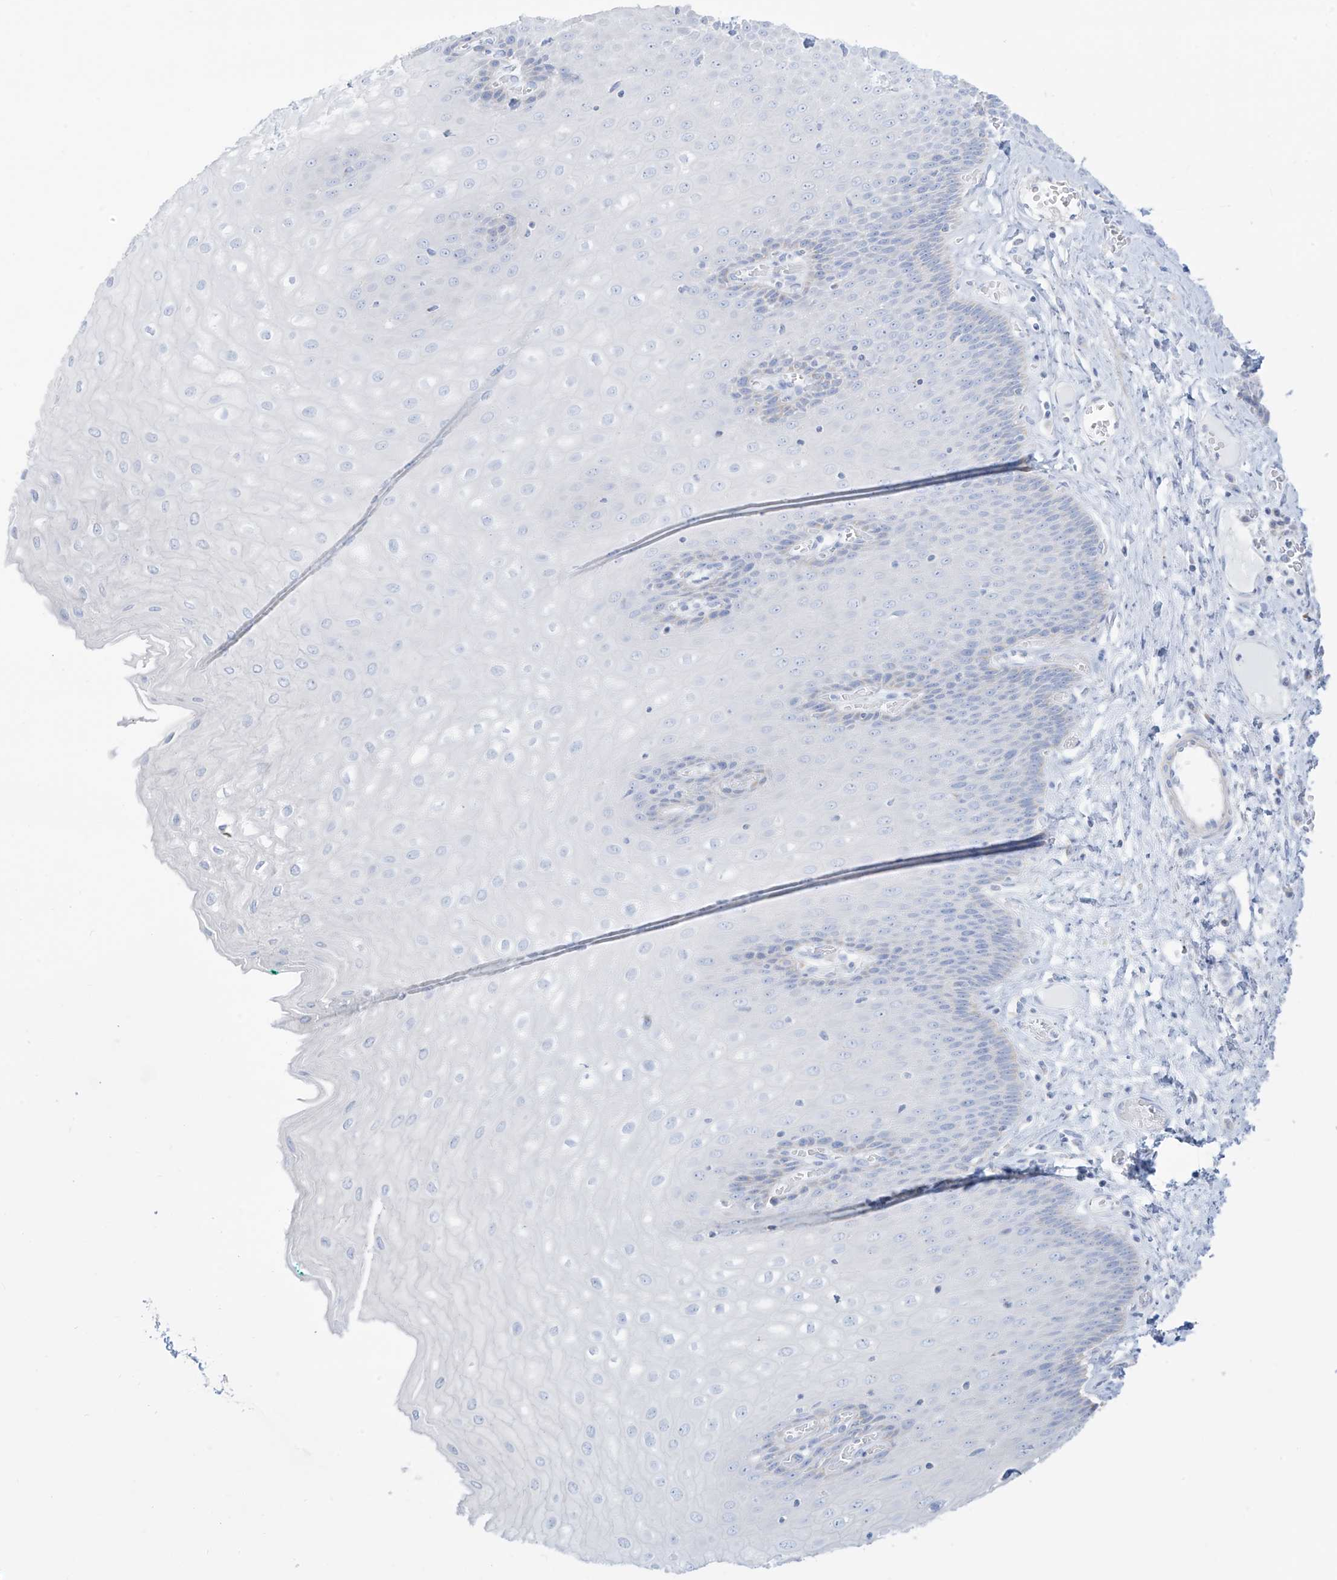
{"staining": {"intensity": "negative", "quantity": "none", "location": "none"}, "tissue": "esophagus", "cell_type": "Squamous epithelial cells", "image_type": "normal", "snomed": [{"axis": "morphology", "description": "Normal tissue, NOS"}, {"axis": "topography", "description": "Esophagus"}], "caption": "A micrograph of human esophagus is negative for staining in squamous epithelial cells. (DAB (3,3'-diaminobenzidine) IHC with hematoxylin counter stain).", "gene": "SLC26A3", "patient": {"sex": "male", "age": 60}}